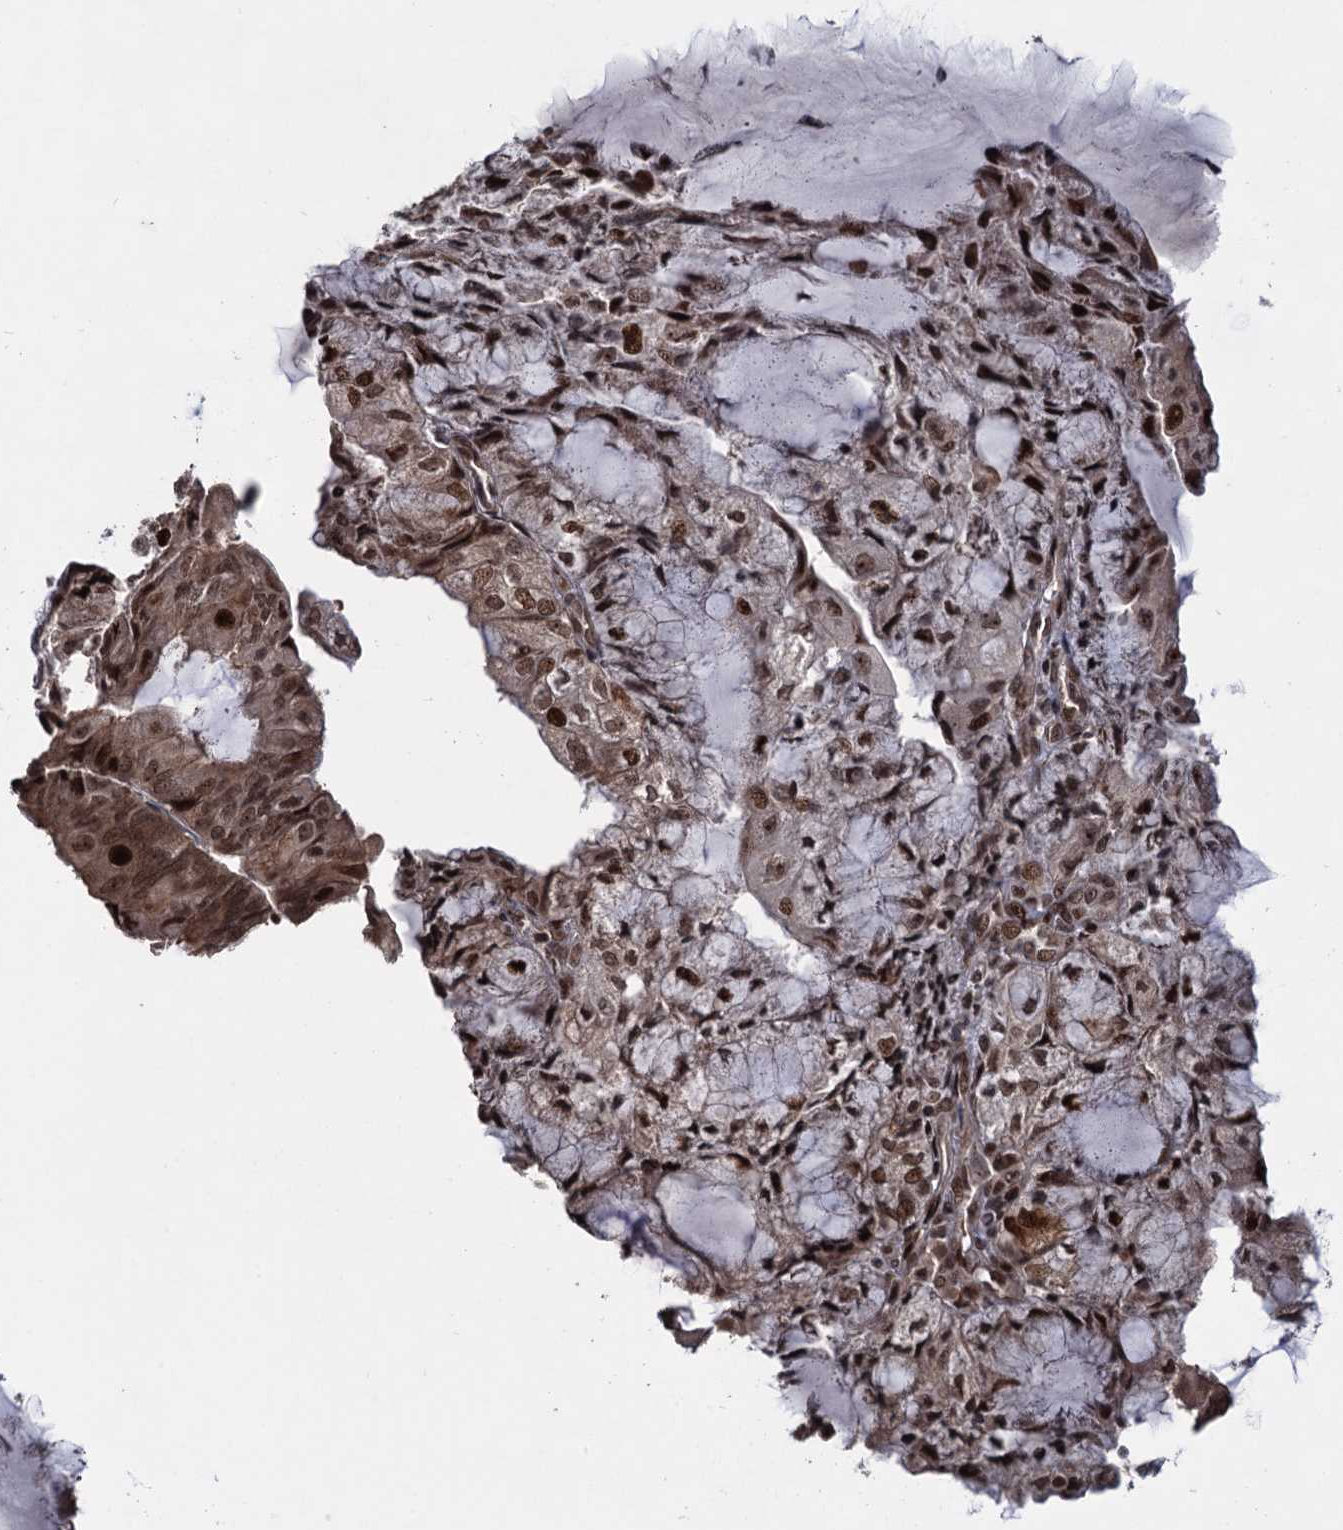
{"staining": {"intensity": "strong", "quantity": ">75%", "location": "cytoplasmic/membranous,nuclear"}, "tissue": "endometrial cancer", "cell_type": "Tumor cells", "image_type": "cancer", "snomed": [{"axis": "morphology", "description": "Adenocarcinoma, NOS"}, {"axis": "topography", "description": "Endometrium"}], "caption": "A high amount of strong cytoplasmic/membranous and nuclear staining is appreciated in about >75% of tumor cells in endometrial cancer tissue. (Brightfield microscopy of DAB IHC at high magnification).", "gene": "ZNF169", "patient": {"sex": "female", "age": 81}}